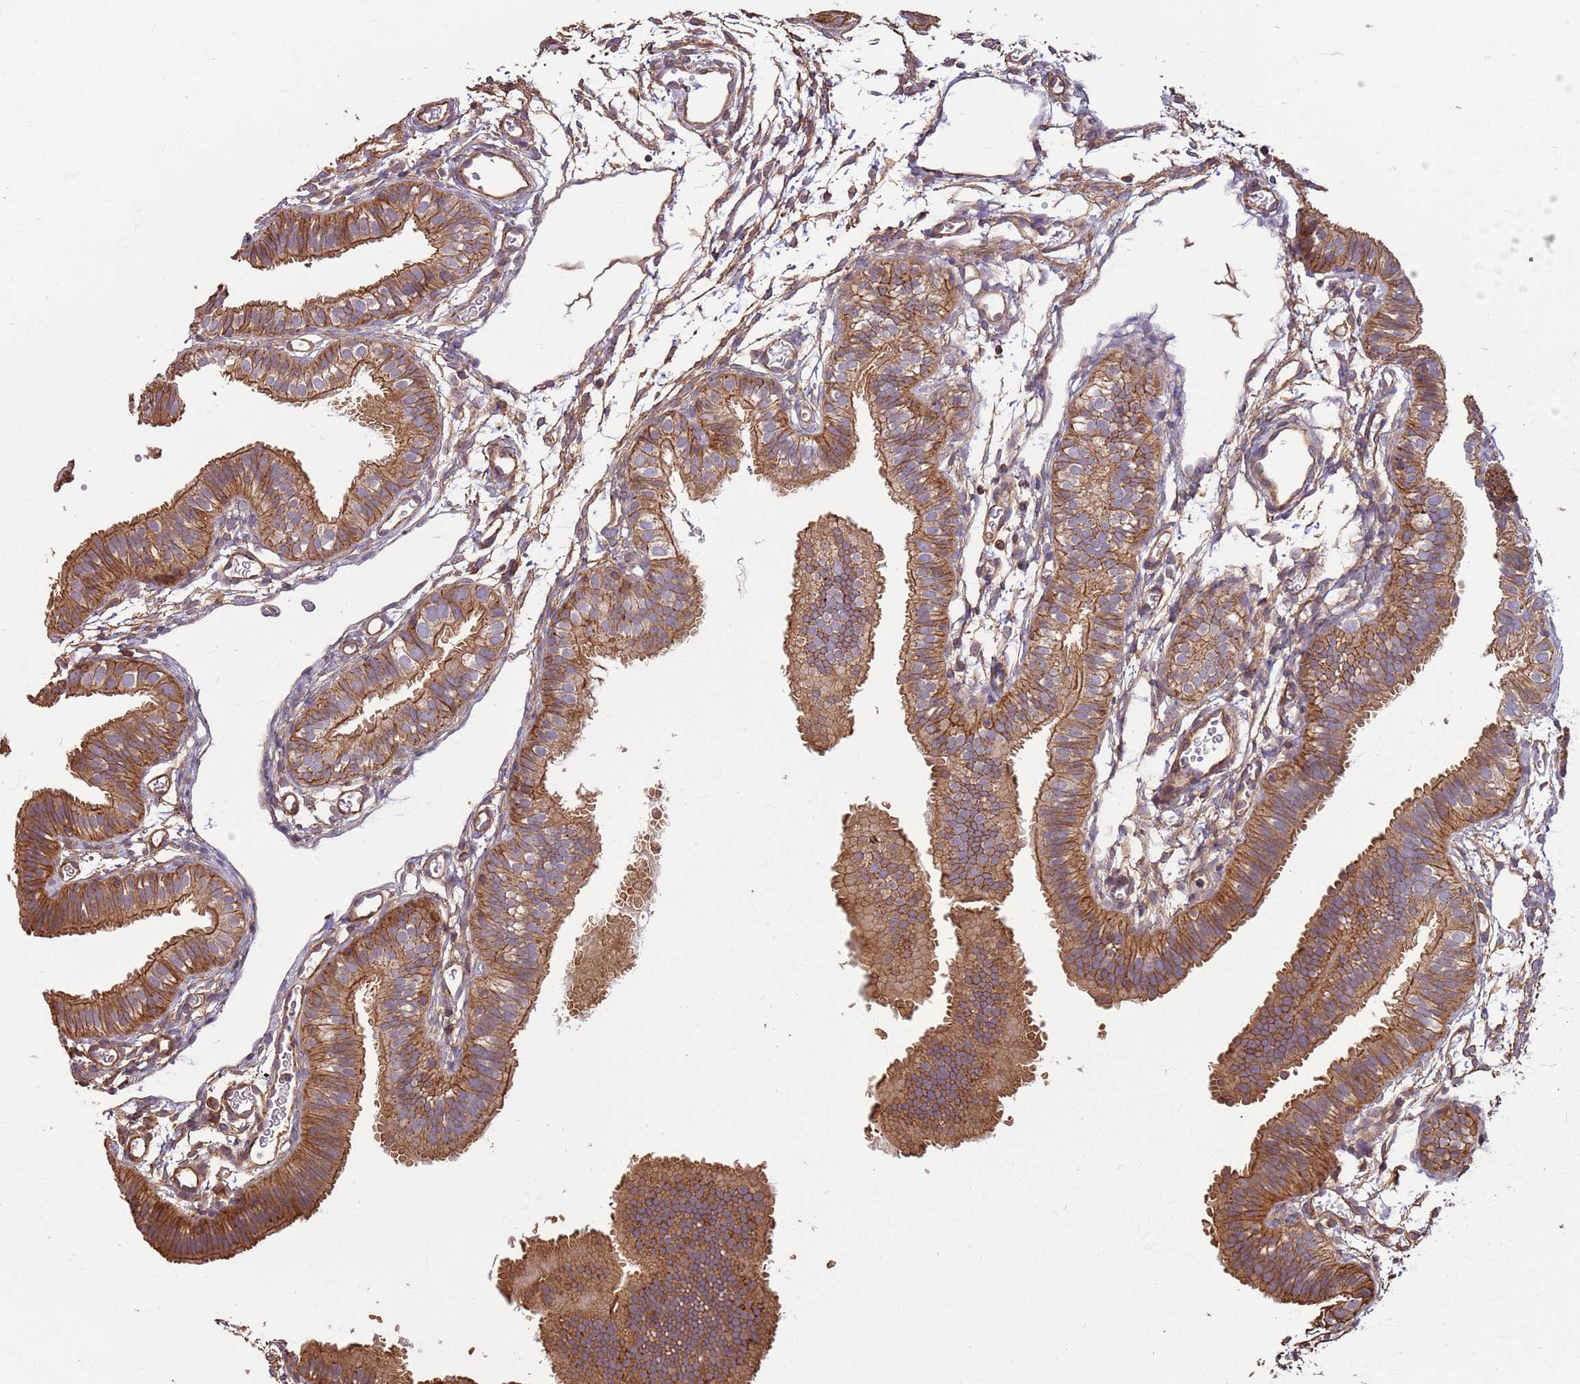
{"staining": {"intensity": "moderate", "quantity": ">75%", "location": "cytoplasmic/membranous"}, "tissue": "fallopian tube", "cell_type": "Glandular cells", "image_type": "normal", "snomed": [{"axis": "morphology", "description": "Normal tissue, NOS"}, {"axis": "topography", "description": "Fallopian tube"}], "caption": "Fallopian tube stained with a brown dye demonstrates moderate cytoplasmic/membranous positive positivity in about >75% of glandular cells.", "gene": "ACVR2A", "patient": {"sex": "female", "age": 35}}